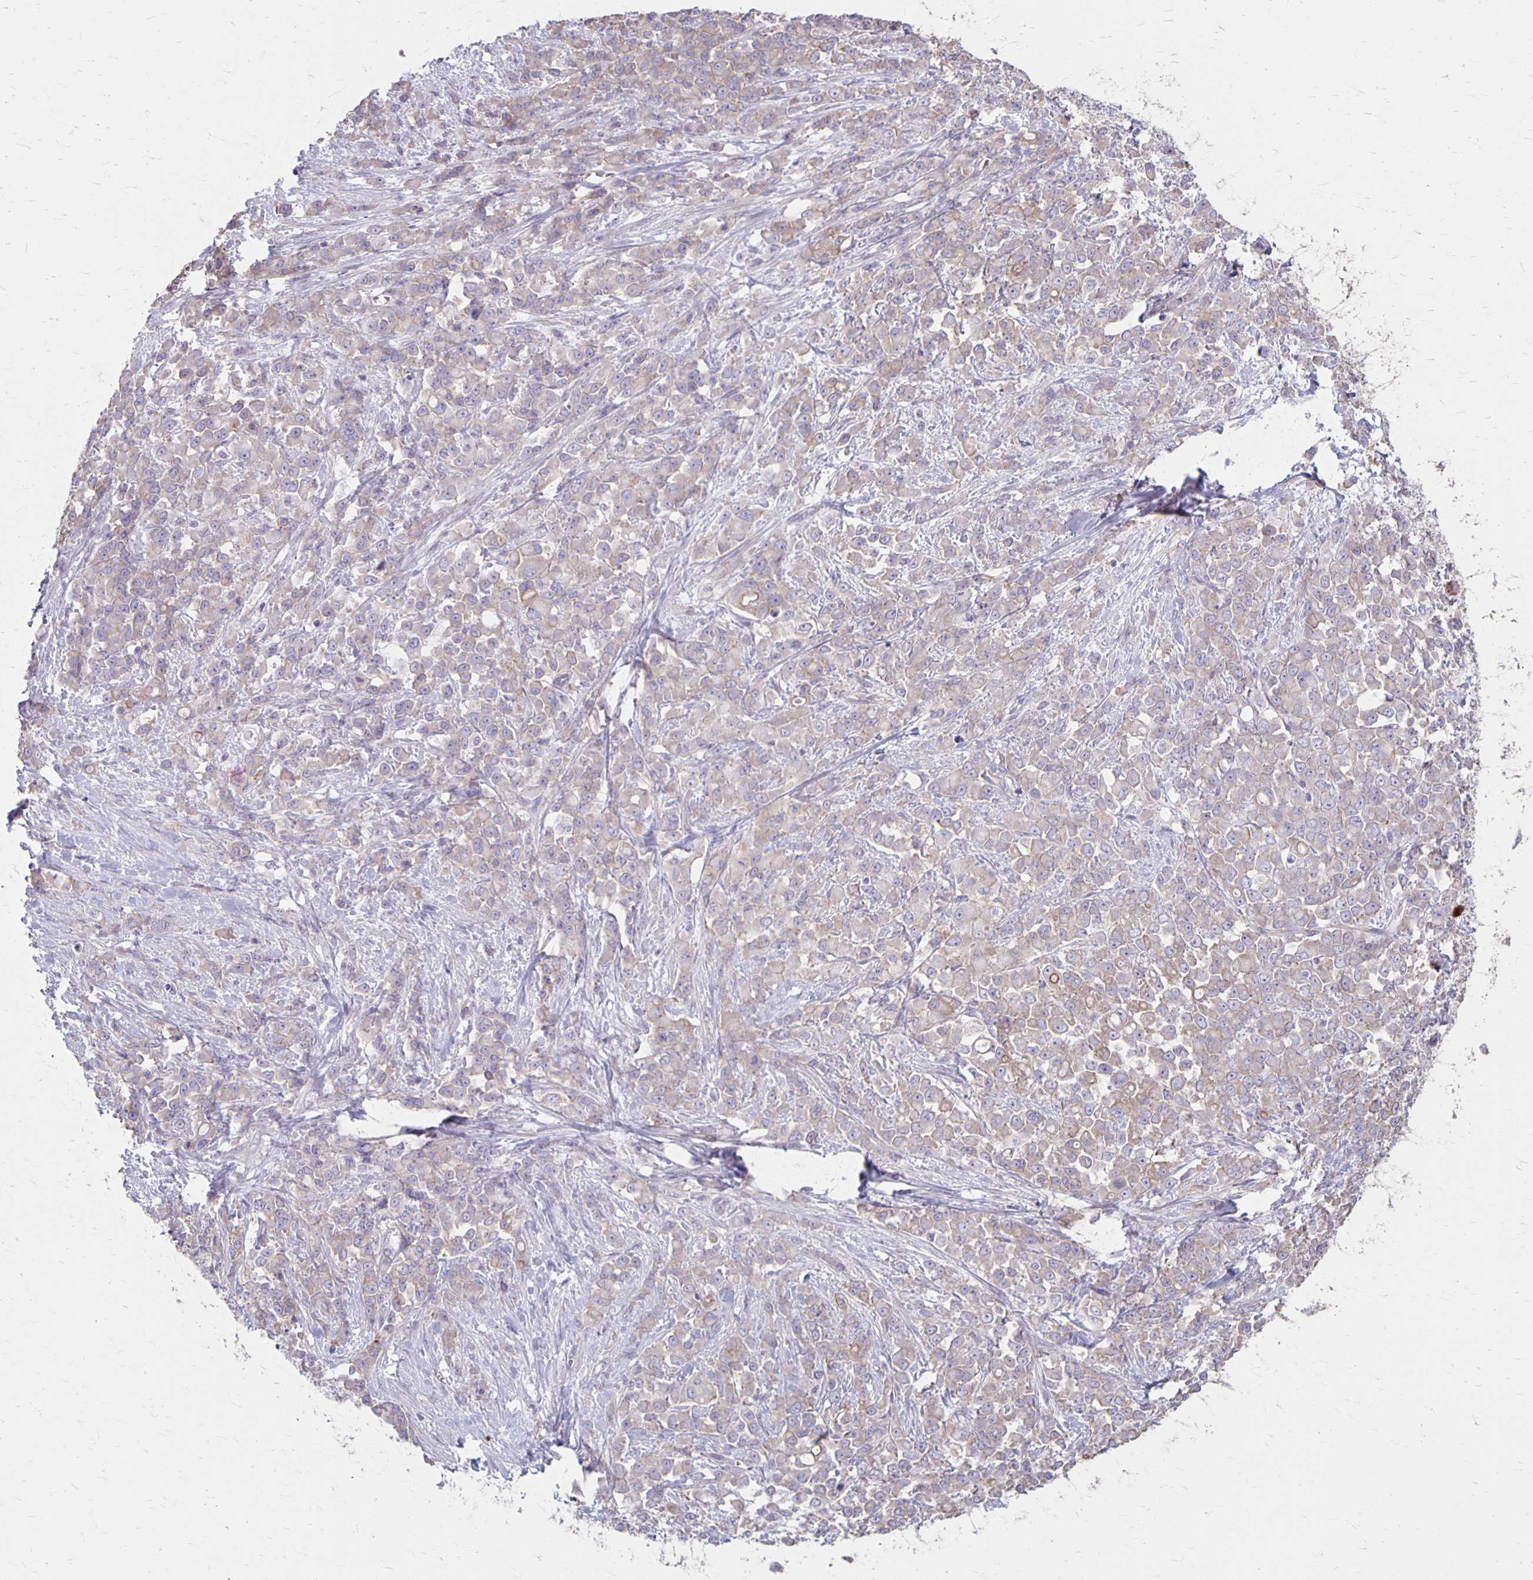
{"staining": {"intensity": "weak", "quantity": "<25%", "location": "cytoplasmic/membranous"}, "tissue": "stomach cancer", "cell_type": "Tumor cells", "image_type": "cancer", "snomed": [{"axis": "morphology", "description": "Adenocarcinoma, NOS"}, {"axis": "topography", "description": "Stomach"}], "caption": "Immunohistochemistry (IHC) of human adenocarcinoma (stomach) demonstrates no staining in tumor cells.", "gene": "PPP1R3E", "patient": {"sex": "female", "age": 76}}